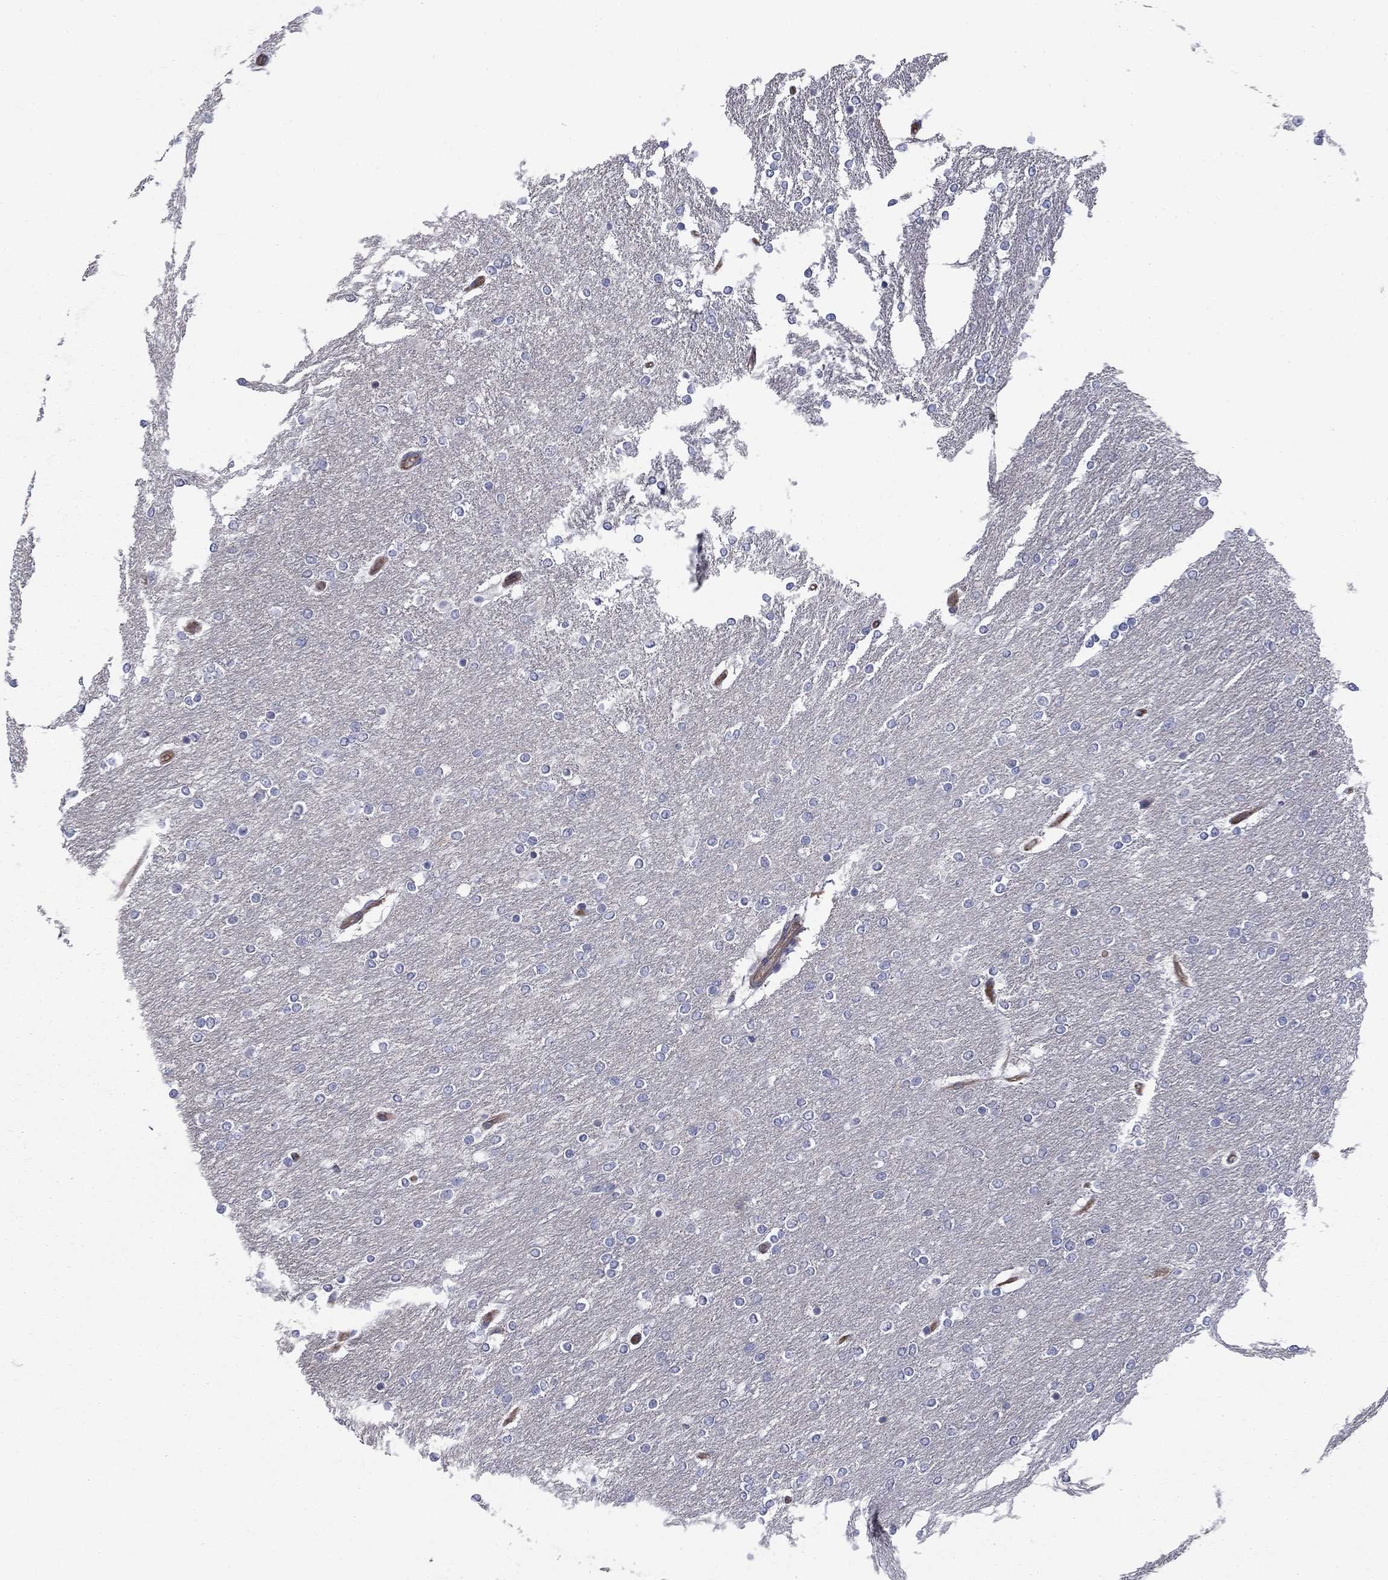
{"staining": {"intensity": "negative", "quantity": "none", "location": "none"}, "tissue": "glioma", "cell_type": "Tumor cells", "image_type": "cancer", "snomed": [{"axis": "morphology", "description": "Glioma, malignant, High grade"}, {"axis": "topography", "description": "Brain"}], "caption": "Glioma was stained to show a protein in brown. There is no significant expression in tumor cells.", "gene": "SLC1A1", "patient": {"sex": "female", "age": 61}}